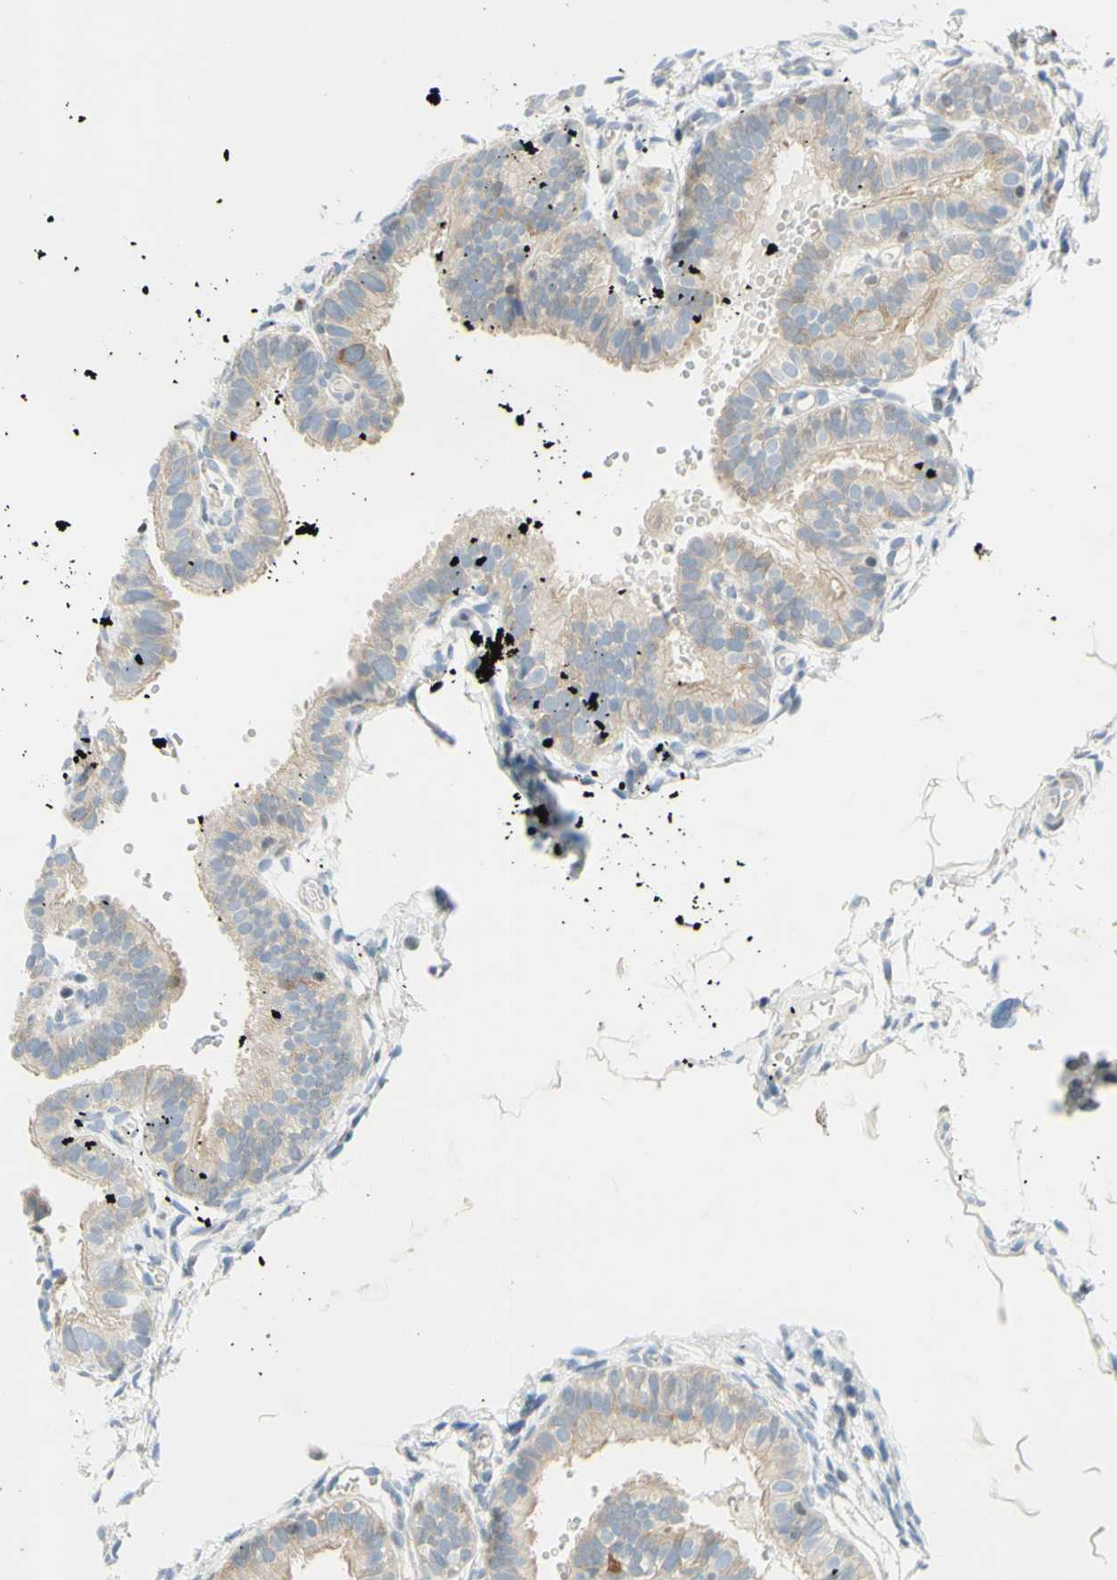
{"staining": {"intensity": "weak", "quantity": ">75%", "location": "cytoplasmic/membranous"}, "tissue": "fallopian tube", "cell_type": "Glandular cells", "image_type": "normal", "snomed": [{"axis": "morphology", "description": "Normal tissue, NOS"}, {"axis": "topography", "description": "Fallopian tube"}, {"axis": "topography", "description": "Placenta"}], "caption": "Protein staining of benign fallopian tube exhibits weak cytoplasmic/membranous positivity in approximately >75% of glandular cells.", "gene": "CCNB2", "patient": {"sex": "female", "age": 34}}